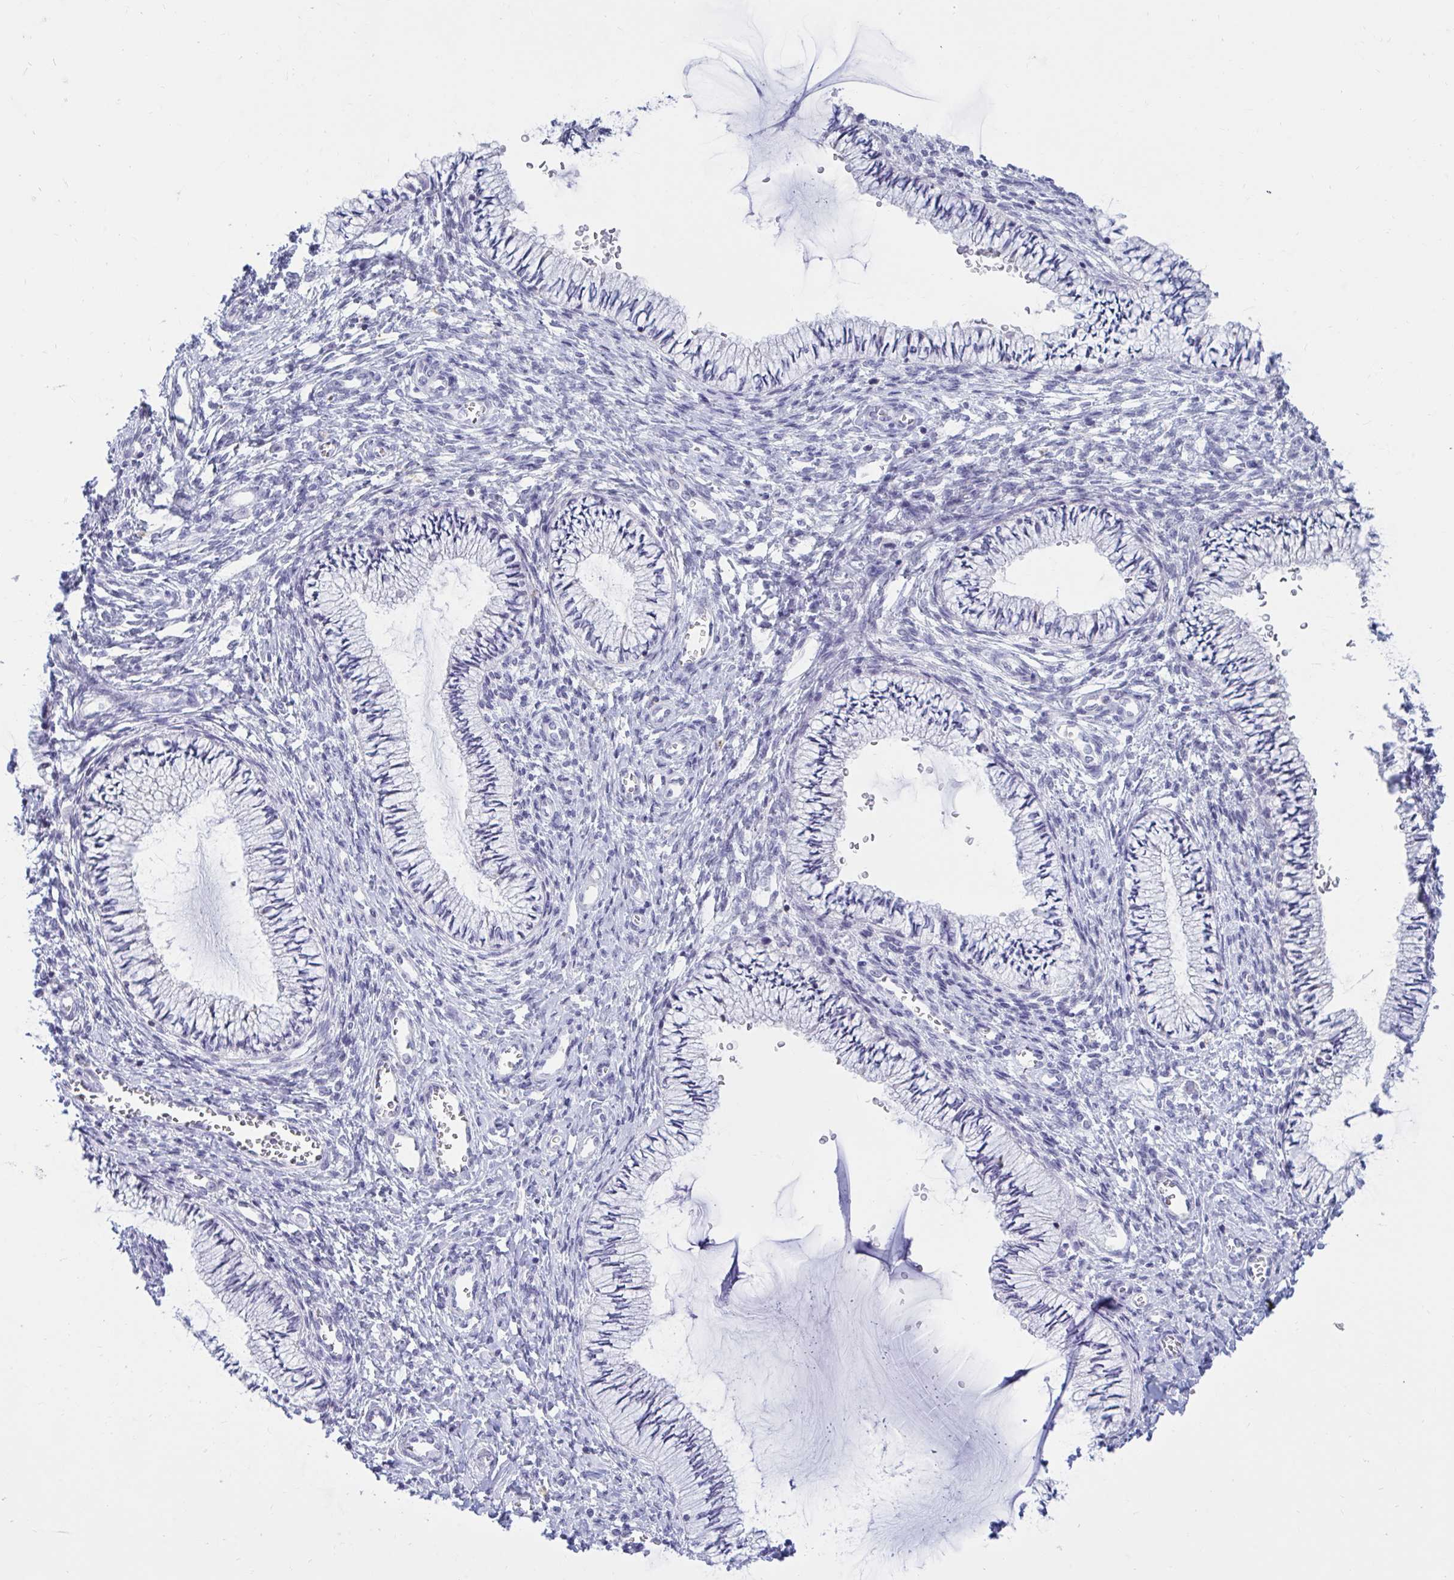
{"staining": {"intensity": "negative", "quantity": "none", "location": "none"}, "tissue": "cervix", "cell_type": "Glandular cells", "image_type": "normal", "snomed": [{"axis": "morphology", "description": "Normal tissue, NOS"}, {"axis": "topography", "description": "Cervix"}], "caption": "Immunohistochemistry (IHC) image of unremarkable cervix stained for a protein (brown), which displays no staining in glandular cells.", "gene": "ARPP19", "patient": {"sex": "female", "age": 24}}